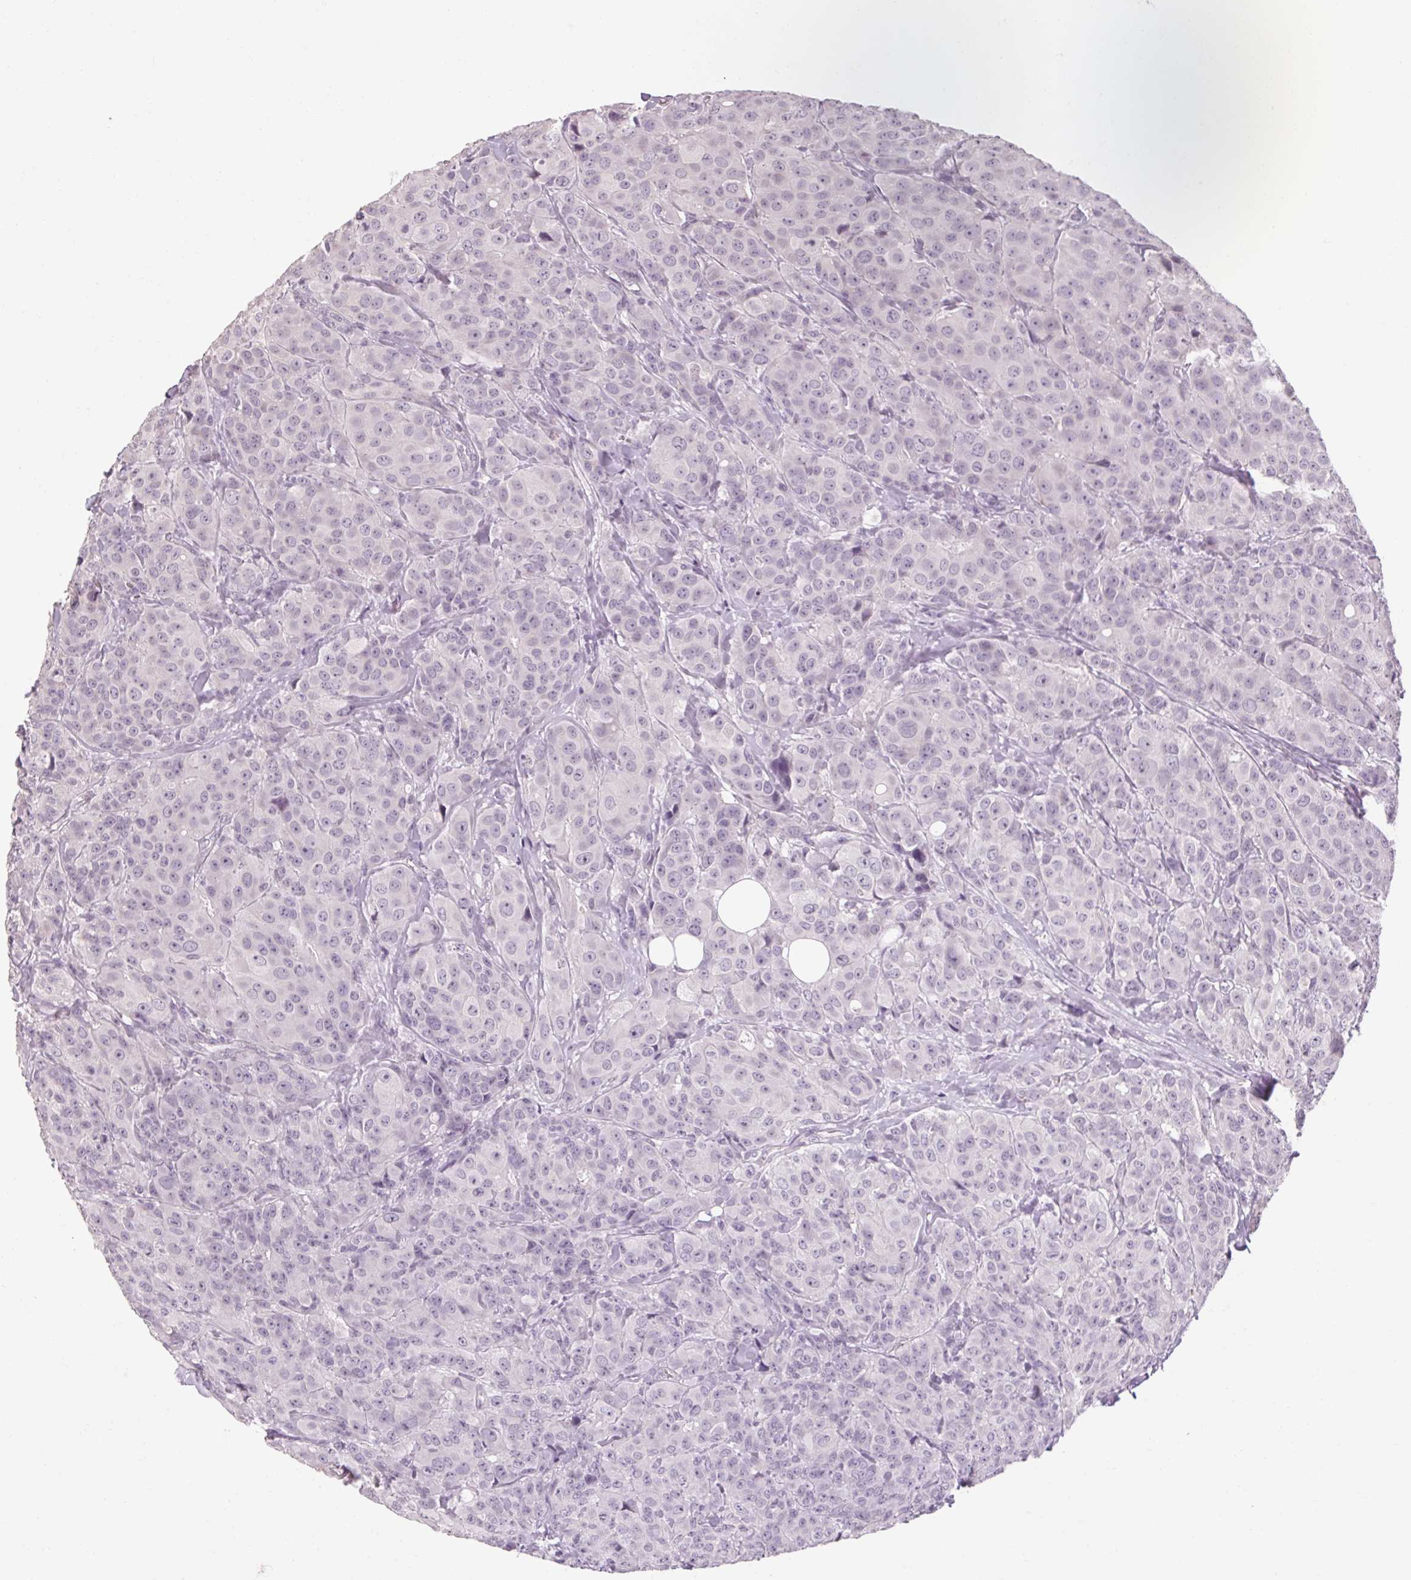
{"staining": {"intensity": "negative", "quantity": "none", "location": "none"}, "tissue": "breast cancer", "cell_type": "Tumor cells", "image_type": "cancer", "snomed": [{"axis": "morphology", "description": "Duct carcinoma"}, {"axis": "topography", "description": "Breast"}], "caption": "Immunohistochemical staining of human breast cancer exhibits no significant positivity in tumor cells.", "gene": "POMC", "patient": {"sex": "female", "age": 43}}